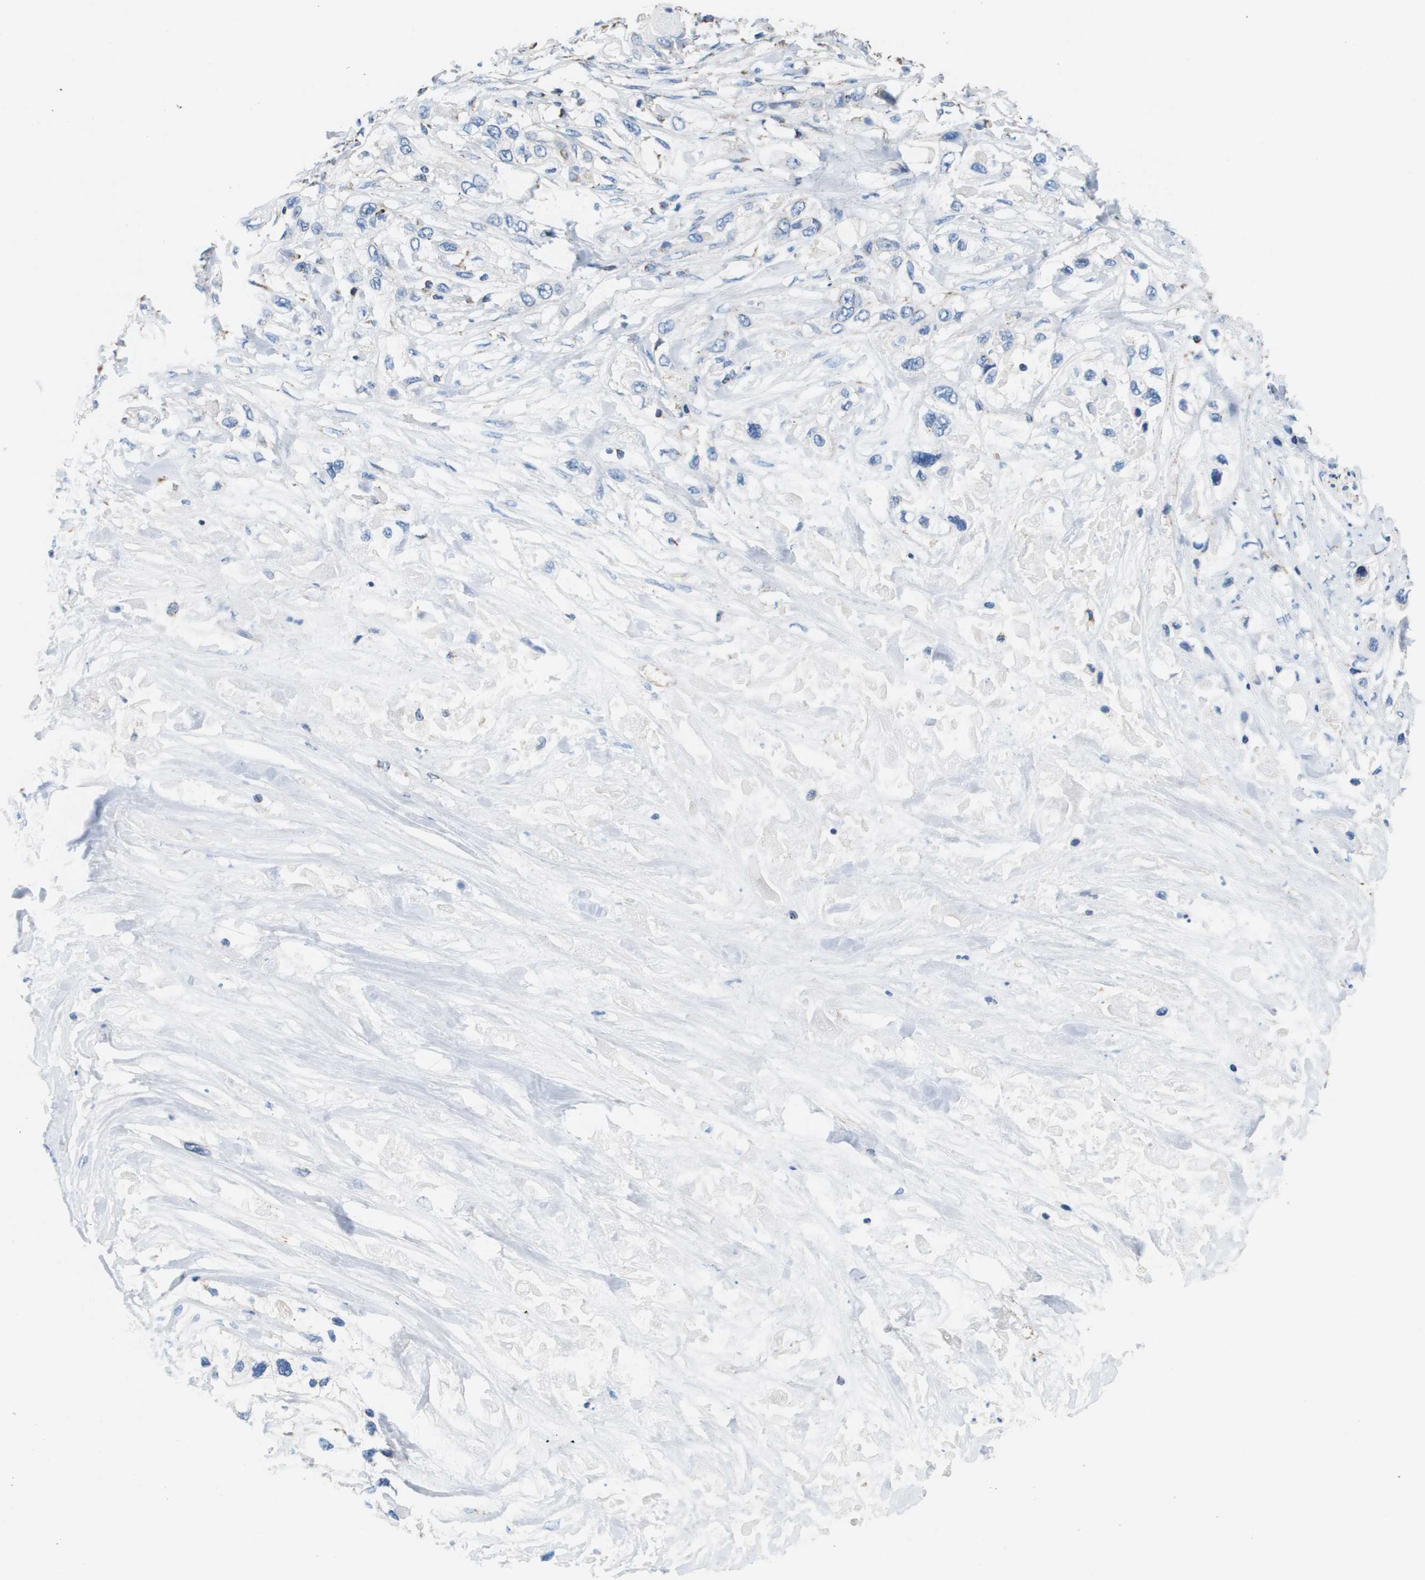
{"staining": {"intensity": "negative", "quantity": "none", "location": "none"}, "tissue": "pancreatic cancer", "cell_type": "Tumor cells", "image_type": "cancer", "snomed": [{"axis": "morphology", "description": "Adenocarcinoma, NOS"}, {"axis": "topography", "description": "Pancreas"}], "caption": "Tumor cells are negative for brown protein staining in adenocarcinoma (pancreatic).", "gene": "ATP5F1B", "patient": {"sex": "female", "age": 70}}